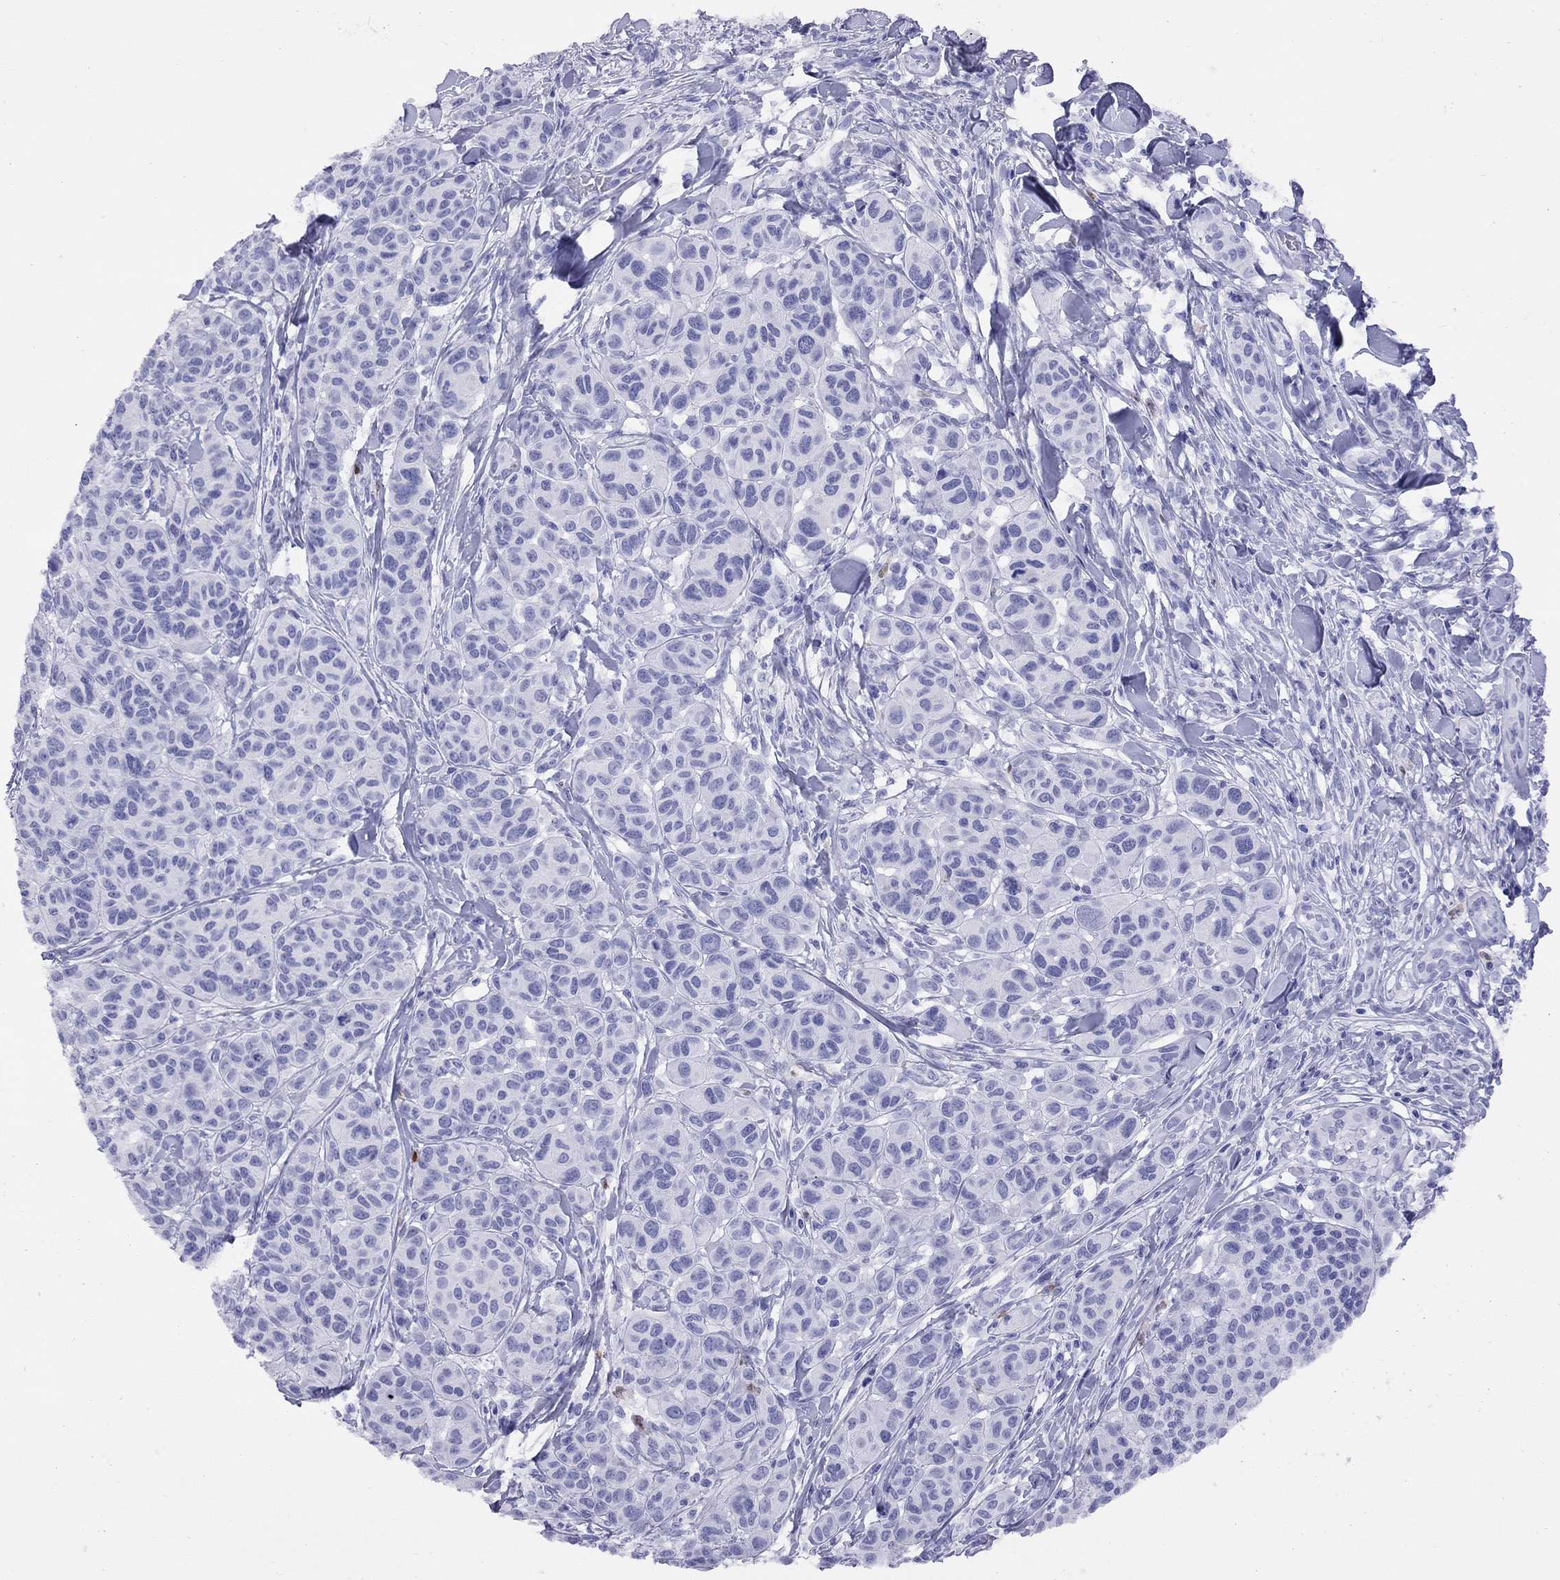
{"staining": {"intensity": "negative", "quantity": "none", "location": "none"}, "tissue": "melanoma", "cell_type": "Tumor cells", "image_type": "cancer", "snomed": [{"axis": "morphology", "description": "Malignant melanoma, NOS"}, {"axis": "topography", "description": "Skin"}], "caption": "This image is of melanoma stained with immunohistochemistry to label a protein in brown with the nuclei are counter-stained blue. There is no staining in tumor cells.", "gene": "SLAMF1", "patient": {"sex": "male", "age": 79}}